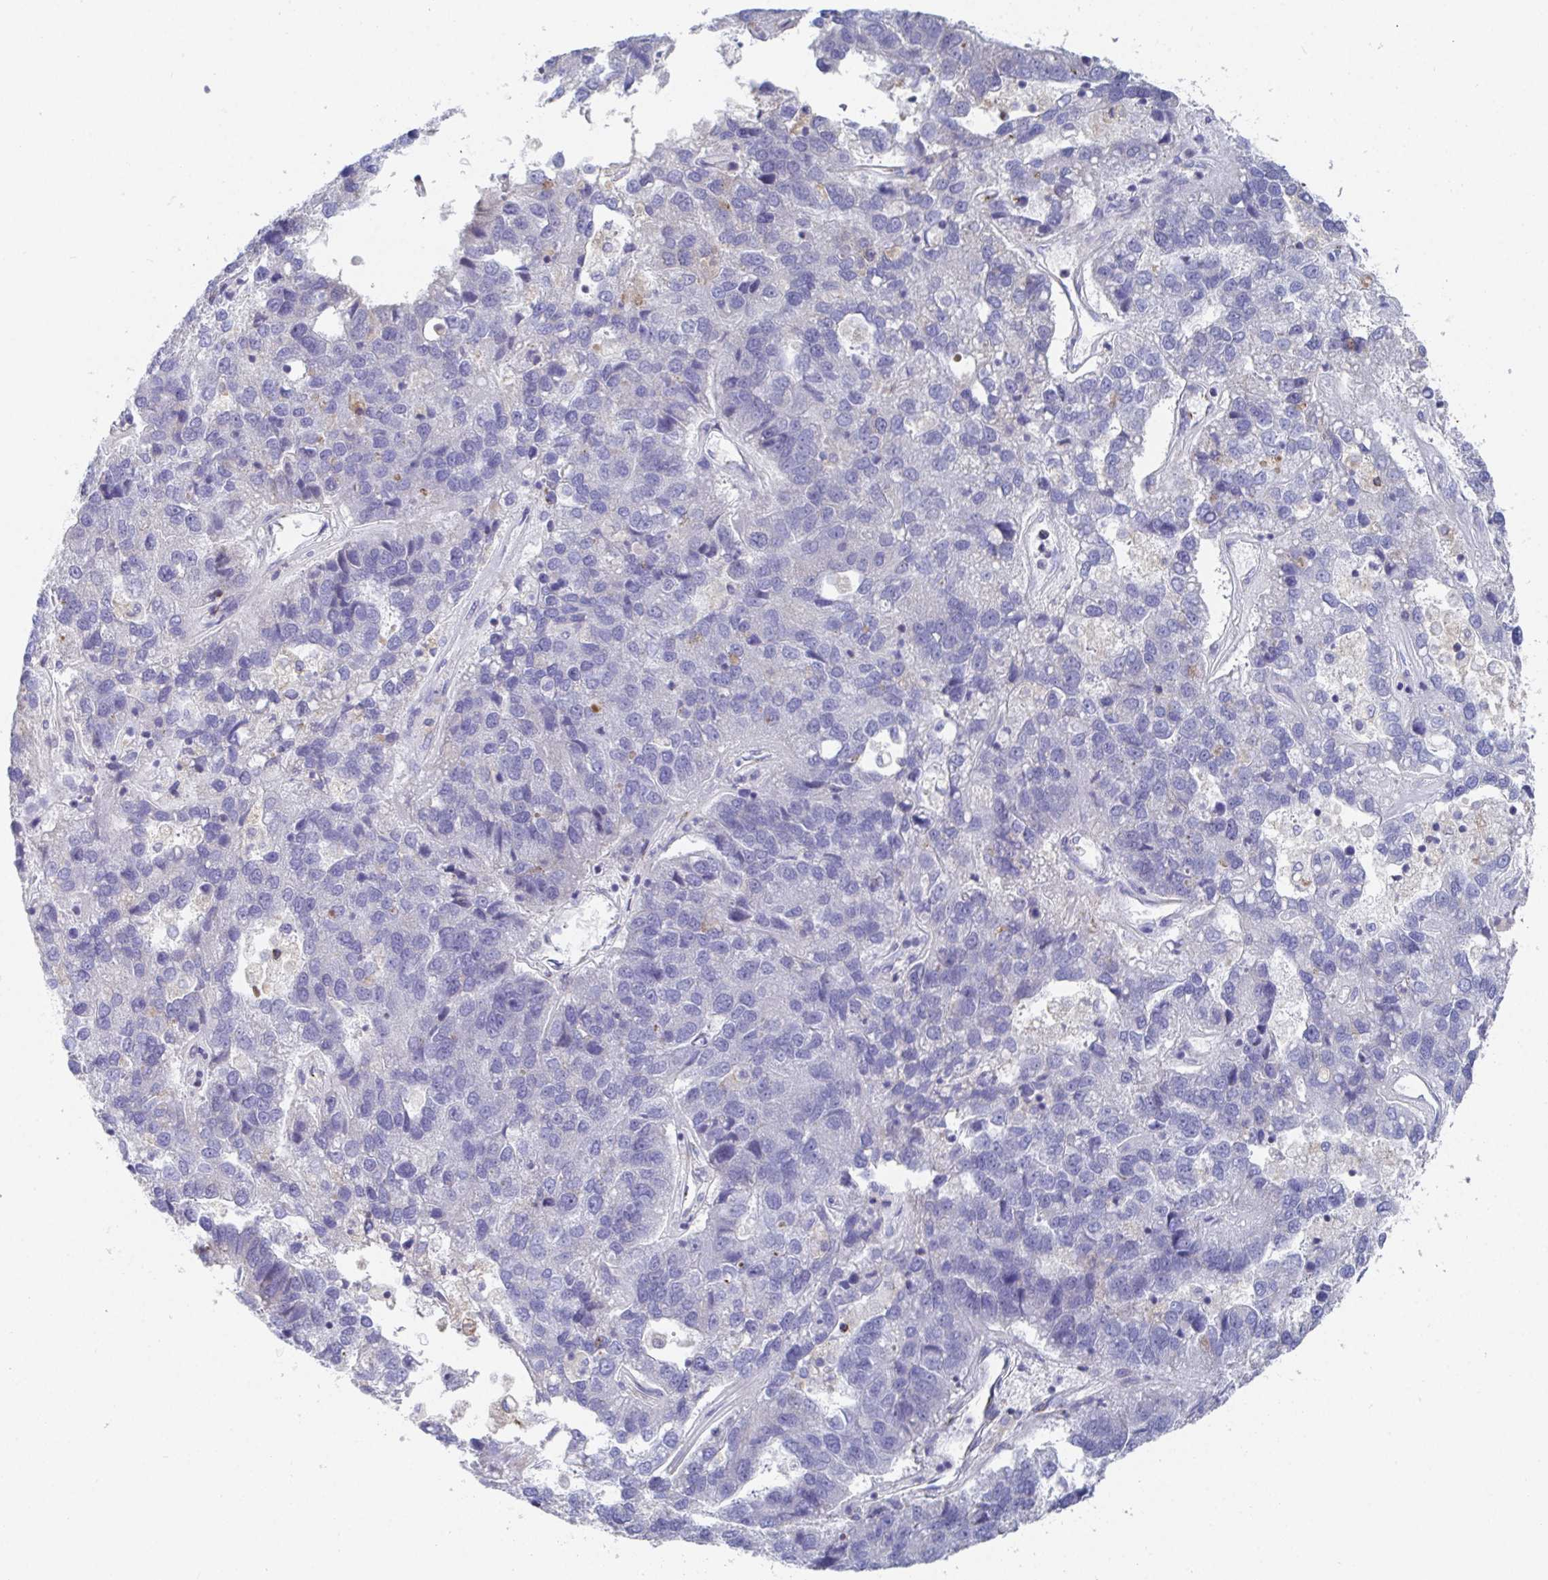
{"staining": {"intensity": "negative", "quantity": "none", "location": "none"}, "tissue": "pancreatic cancer", "cell_type": "Tumor cells", "image_type": "cancer", "snomed": [{"axis": "morphology", "description": "Adenocarcinoma, NOS"}, {"axis": "topography", "description": "Pancreas"}], "caption": "There is no significant expression in tumor cells of adenocarcinoma (pancreatic). (DAB immunohistochemistry visualized using brightfield microscopy, high magnification).", "gene": "TAS2R39", "patient": {"sex": "female", "age": 61}}